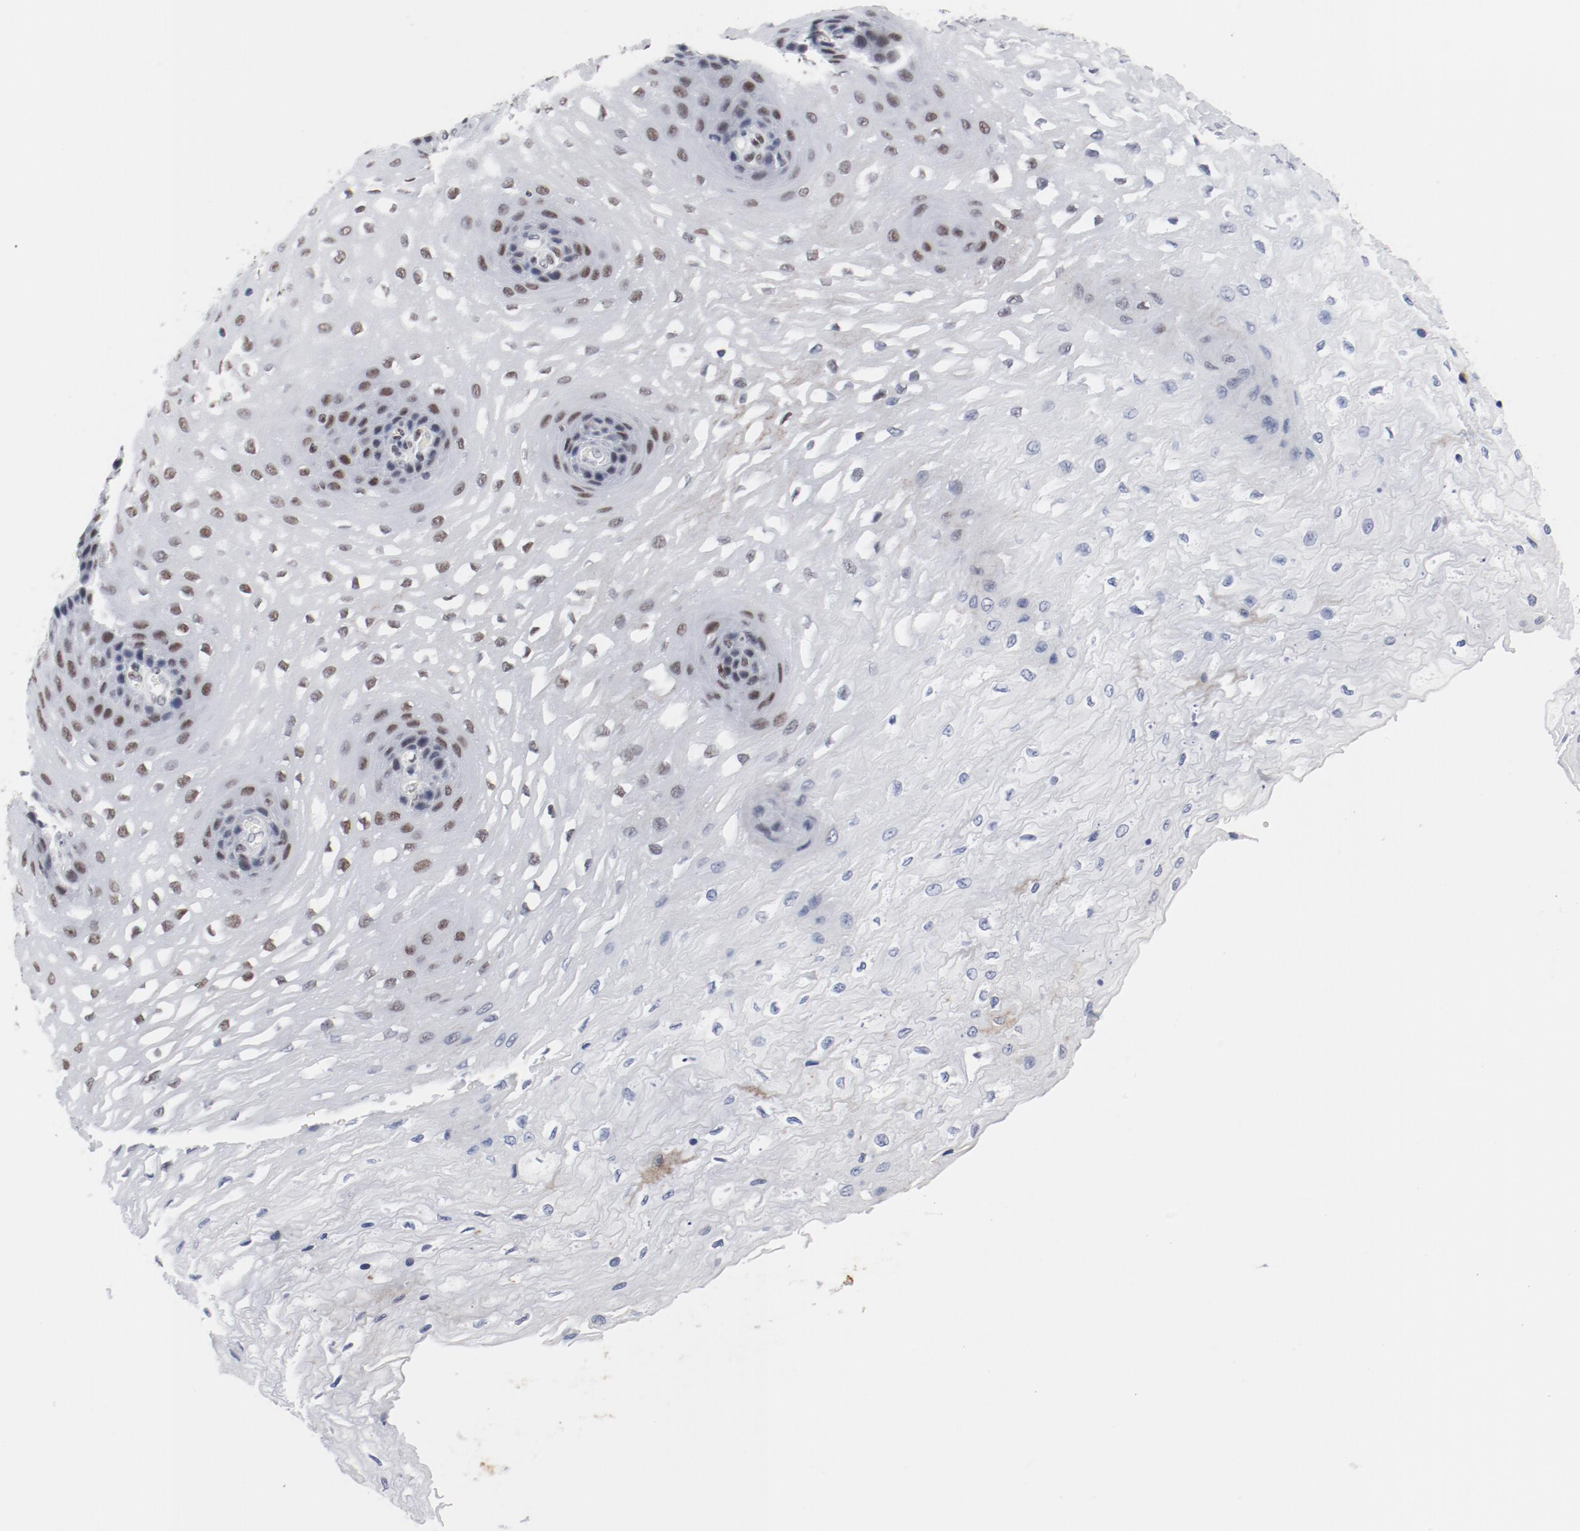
{"staining": {"intensity": "moderate", "quantity": ">75%", "location": "nuclear"}, "tissue": "esophagus", "cell_type": "Squamous epithelial cells", "image_type": "normal", "snomed": [{"axis": "morphology", "description": "Normal tissue, NOS"}, {"axis": "topography", "description": "Esophagus"}], "caption": "Protein expression analysis of normal human esophagus reveals moderate nuclear expression in about >75% of squamous epithelial cells.", "gene": "ARNT", "patient": {"sex": "female", "age": 72}}